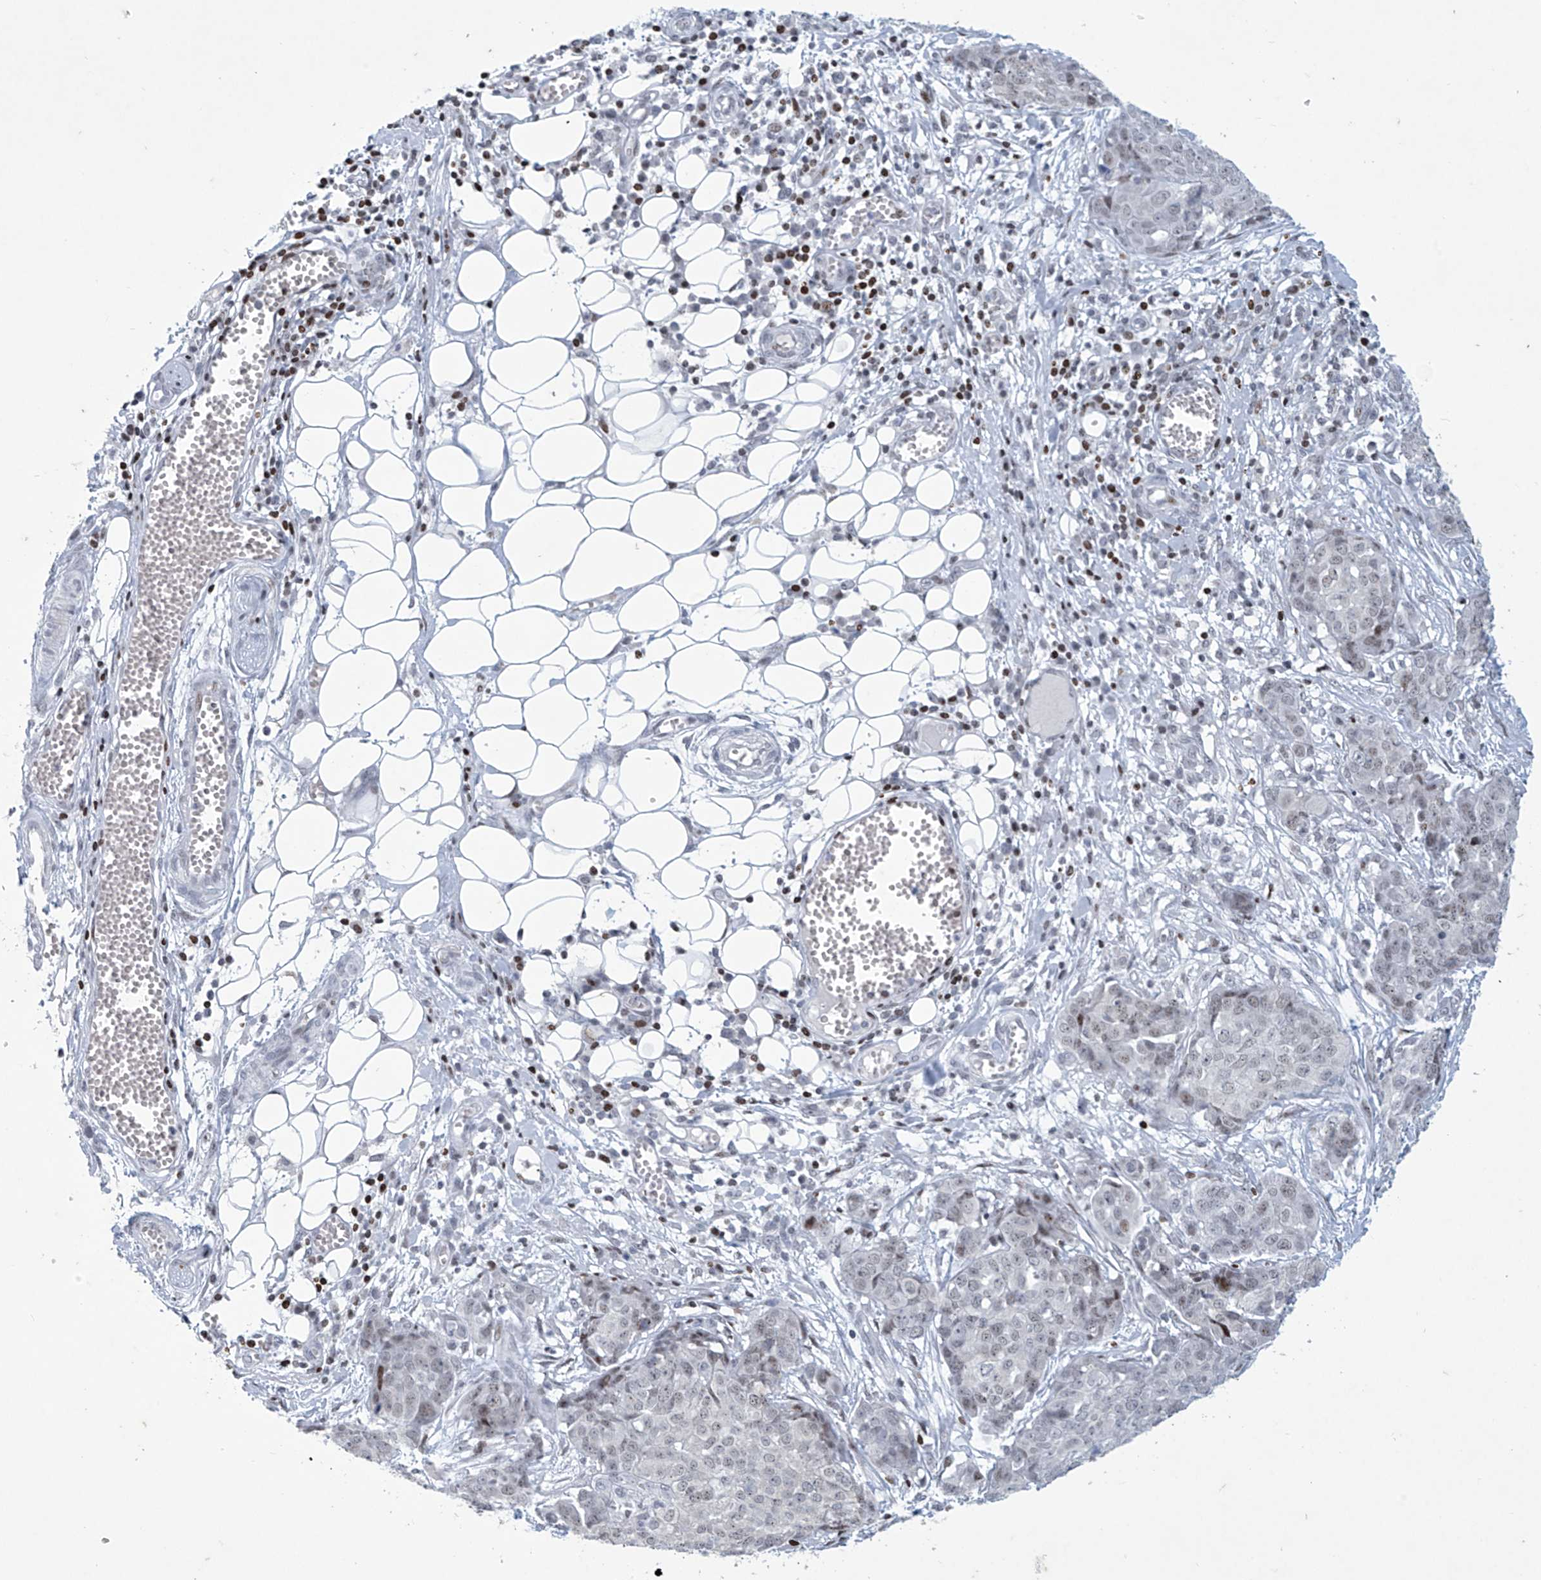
{"staining": {"intensity": "weak", "quantity": "<25%", "location": "nuclear"}, "tissue": "ovarian cancer", "cell_type": "Tumor cells", "image_type": "cancer", "snomed": [{"axis": "morphology", "description": "Cystadenocarcinoma, serous, NOS"}, {"axis": "topography", "description": "Soft tissue"}, {"axis": "topography", "description": "Ovary"}], "caption": "A high-resolution photomicrograph shows IHC staining of serous cystadenocarcinoma (ovarian), which displays no significant staining in tumor cells. The staining is performed using DAB brown chromogen with nuclei counter-stained in using hematoxylin.", "gene": "RFX7", "patient": {"sex": "female", "age": 57}}